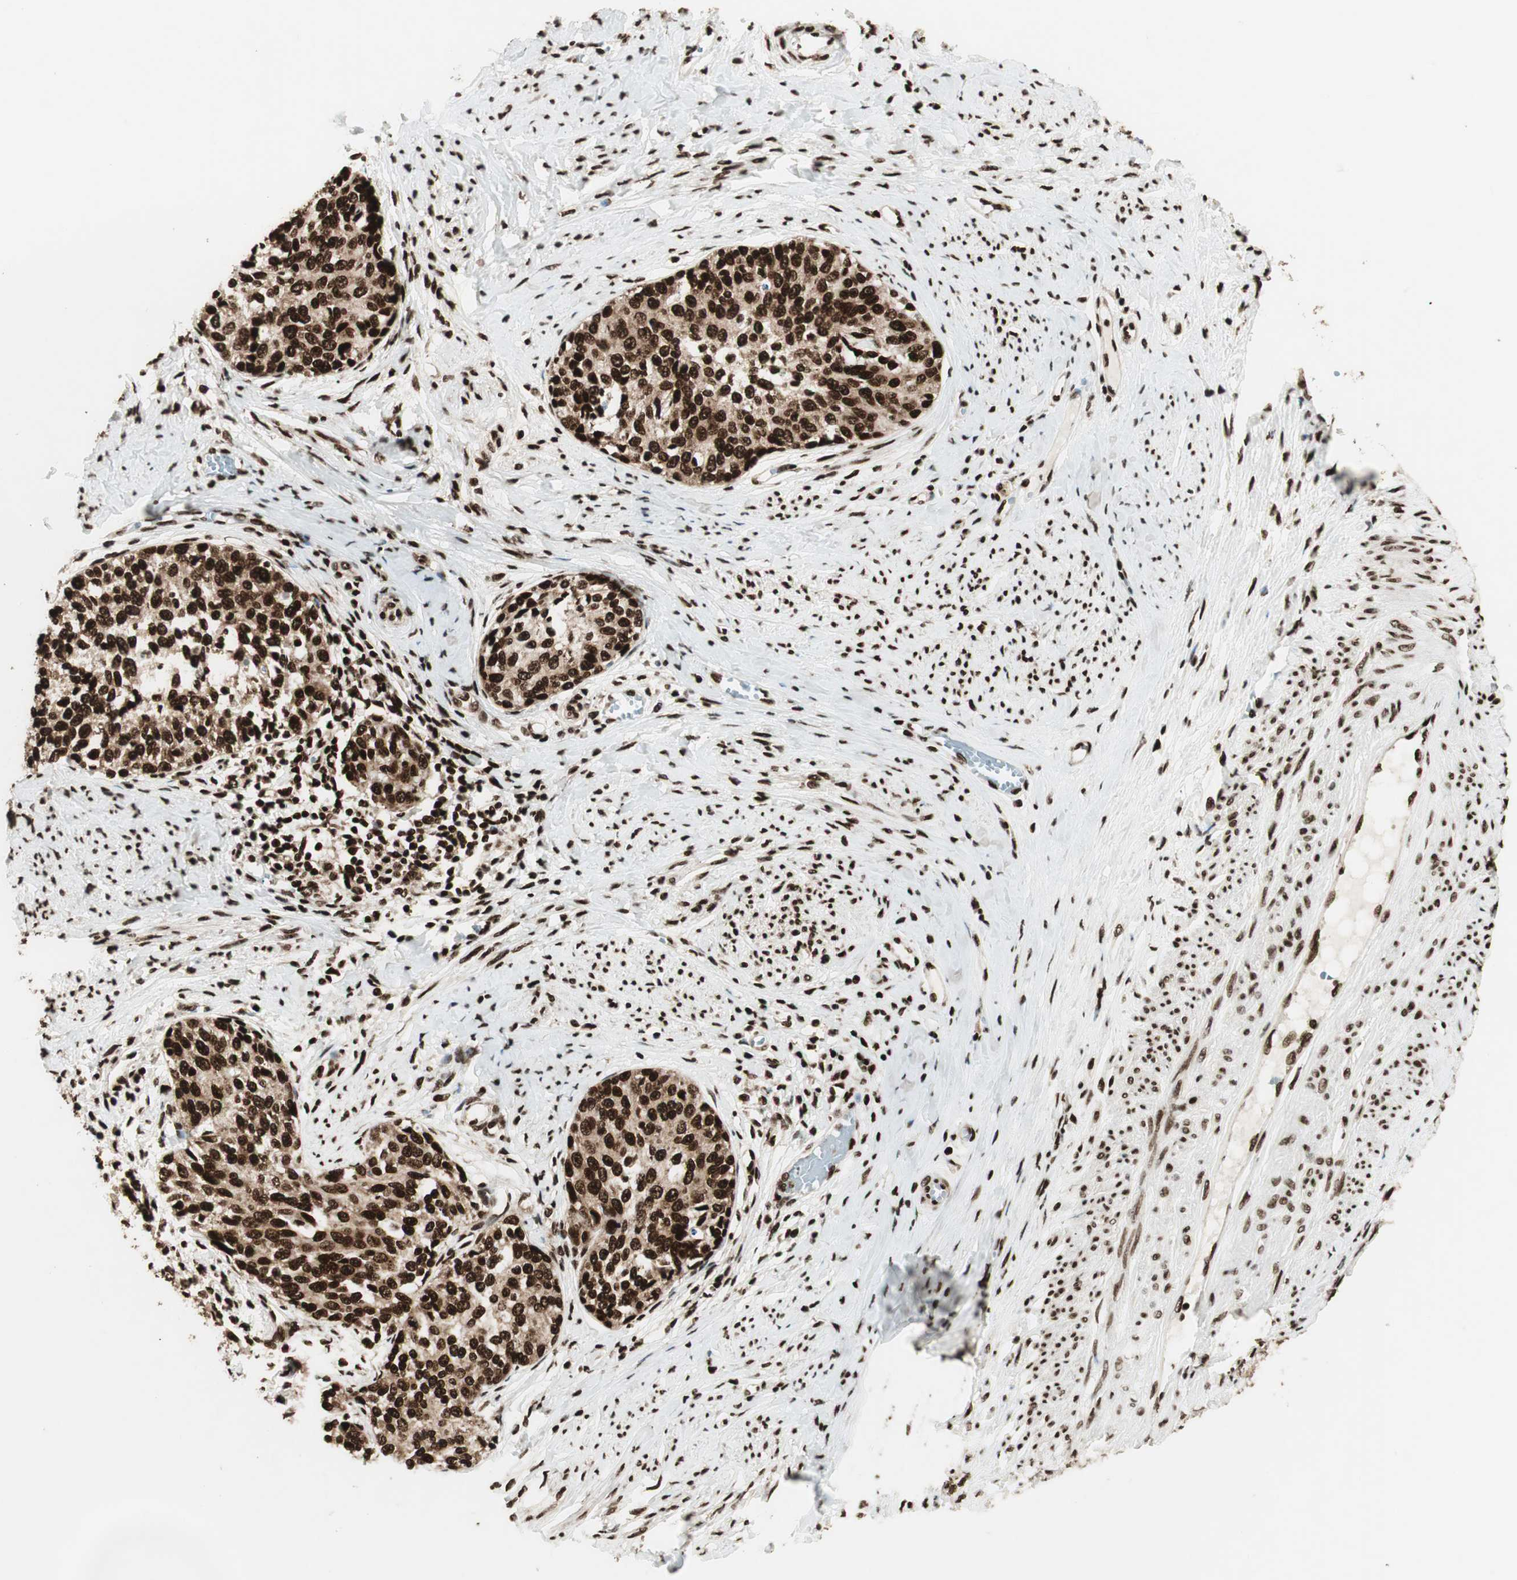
{"staining": {"intensity": "strong", "quantity": ">75%", "location": "cytoplasmic/membranous,nuclear"}, "tissue": "cervical cancer", "cell_type": "Tumor cells", "image_type": "cancer", "snomed": [{"axis": "morphology", "description": "Squamous cell carcinoma, NOS"}, {"axis": "morphology", "description": "Adenocarcinoma, NOS"}, {"axis": "topography", "description": "Cervix"}], "caption": "An immunohistochemistry histopathology image of tumor tissue is shown. Protein staining in brown shows strong cytoplasmic/membranous and nuclear positivity in cervical cancer (squamous cell carcinoma) within tumor cells.", "gene": "EWSR1", "patient": {"sex": "female", "age": 52}}